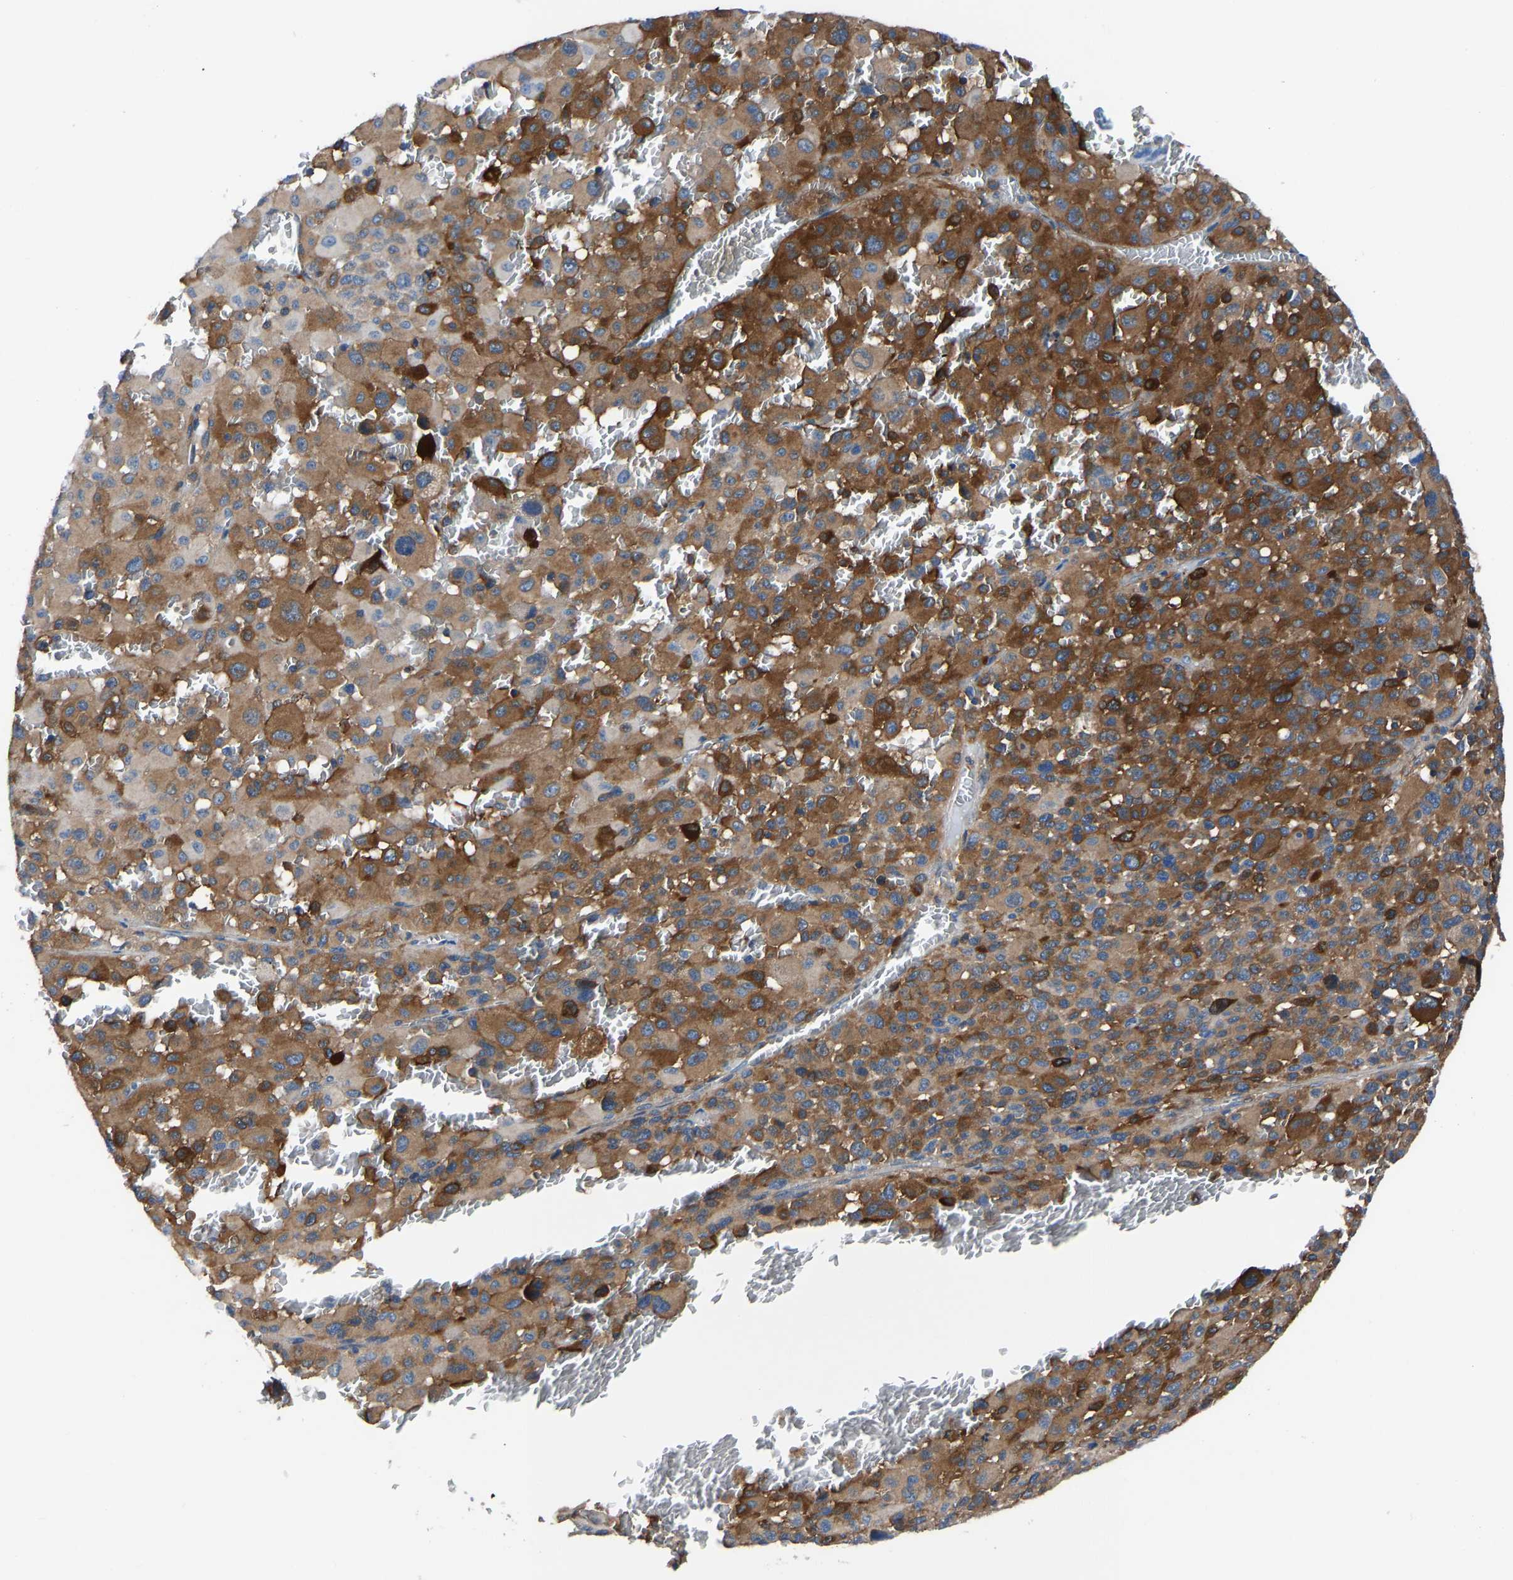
{"staining": {"intensity": "moderate", "quantity": ">75%", "location": "cytoplasmic/membranous"}, "tissue": "melanoma", "cell_type": "Tumor cells", "image_type": "cancer", "snomed": [{"axis": "morphology", "description": "Malignant melanoma, Metastatic site"}, {"axis": "topography", "description": "Skin"}], "caption": "Immunohistochemistry (IHC) staining of melanoma, which demonstrates medium levels of moderate cytoplasmic/membranous expression in approximately >75% of tumor cells indicating moderate cytoplasmic/membranous protein positivity. The staining was performed using DAB (brown) for protein detection and nuclei were counterstained in hematoxylin (blue).", "gene": "PRKAR1A", "patient": {"sex": "female", "age": 74}}